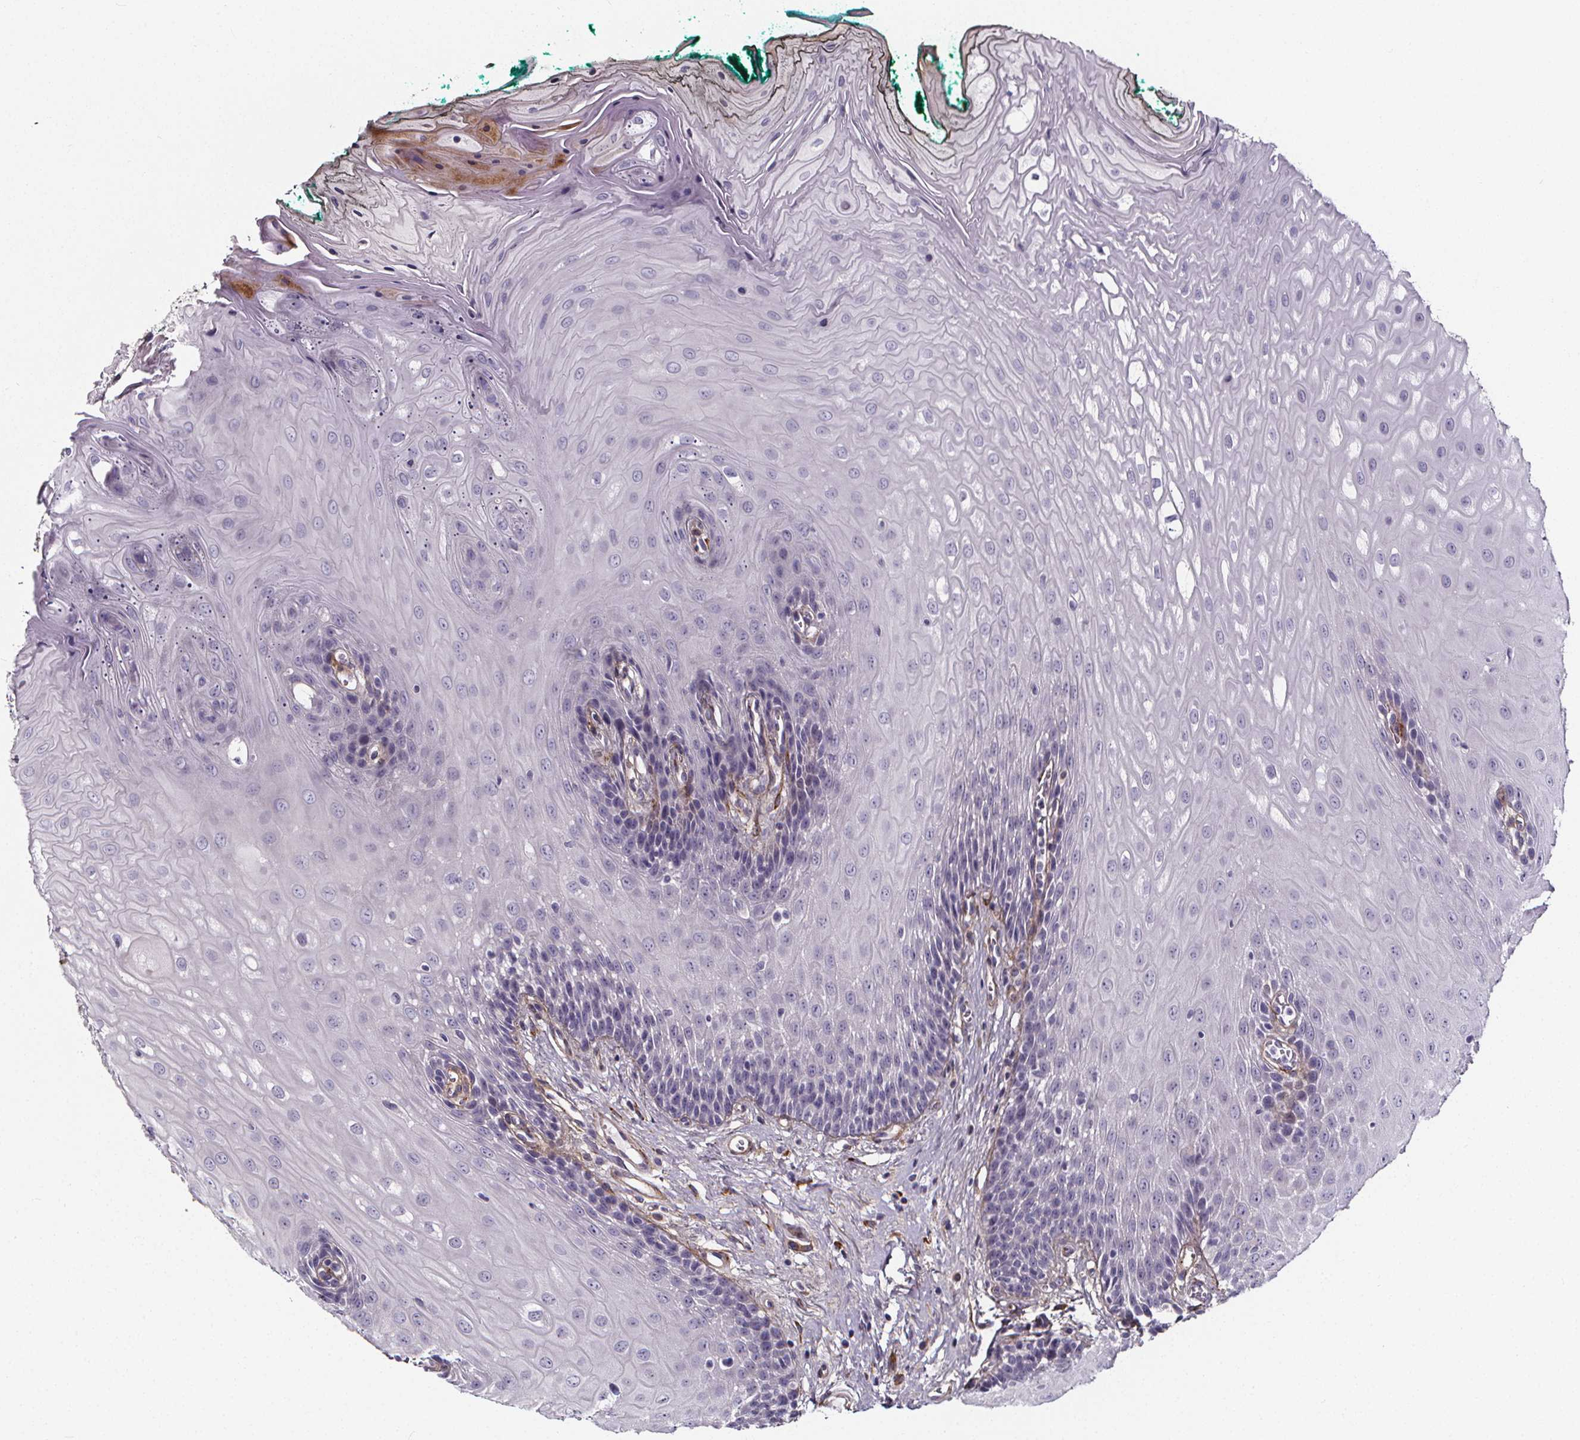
{"staining": {"intensity": "negative", "quantity": "none", "location": "none"}, "tissue": "oral mucosa", "cell_type": "Squamous epithelial cells", "image_type": "normal", "snomed": [{"axis": "morphology", "description": "Normal tissue, NOS"}, {"axis": "topography", "description": "Oral tissue"}], "caption": "Immunohistochemistry histopathology image of unremarkable oral mucosa: human oral mucosa stained with DAB shows no significant protein positivity in squamous epithelial cells.", "gene": "AEBP1", "patient": {"sex": "female", "age": 68}}